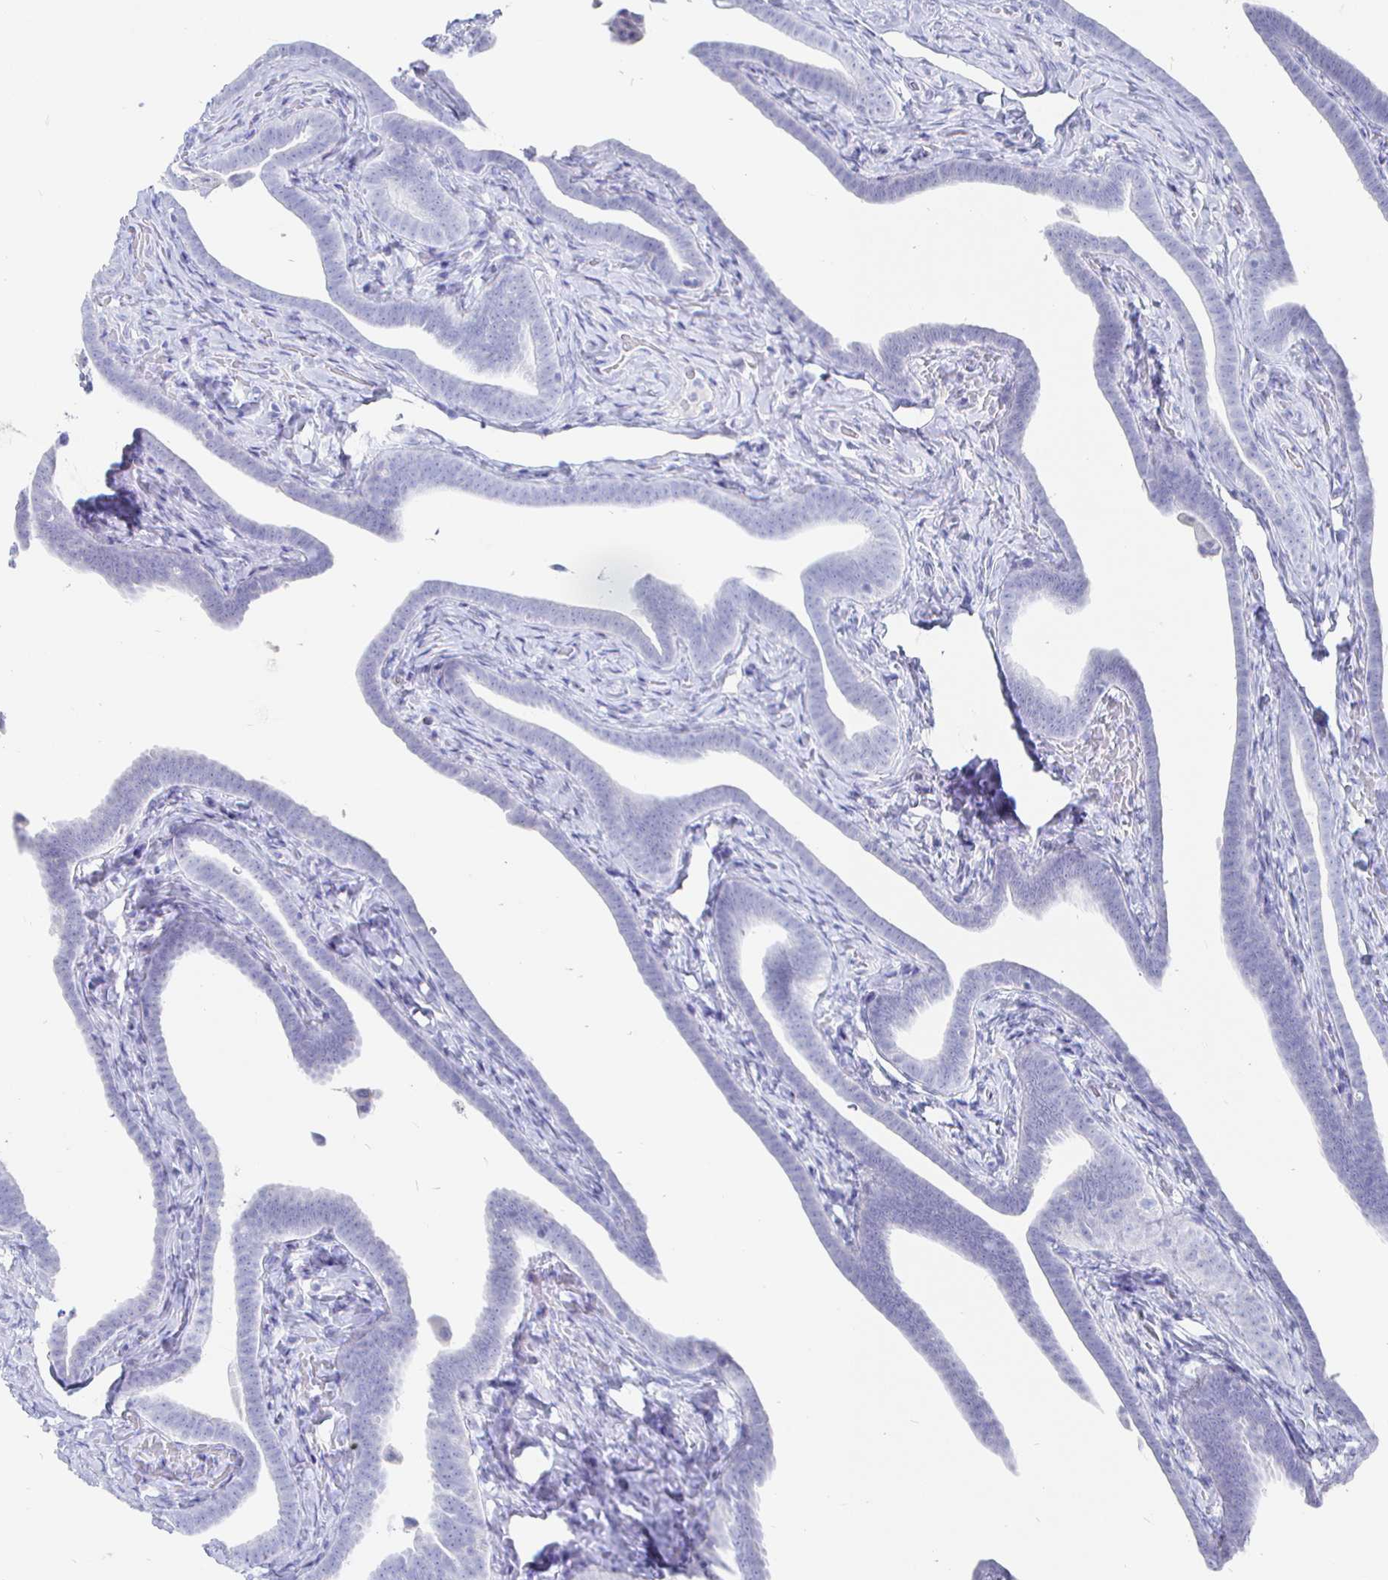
{"staining": {"intensity": "negative", "quantity": "none", "location": "none"}, "tissue": "fallopian tube", "cell_type": "Glandular cells", "image_type": "normal", "snomed": [{"axis": "morphology", "description": "Normal tissue, NOS"}, {"axis": "topography", "description": "Fallopian tube"}], "caption": "Human fallopian tube stained for a protein using immunohistochemistry (IHC) exhibits no positivity in glandular cells.", "gene": "CLCA1", "patient": {"sex": "female", "age": 69}}